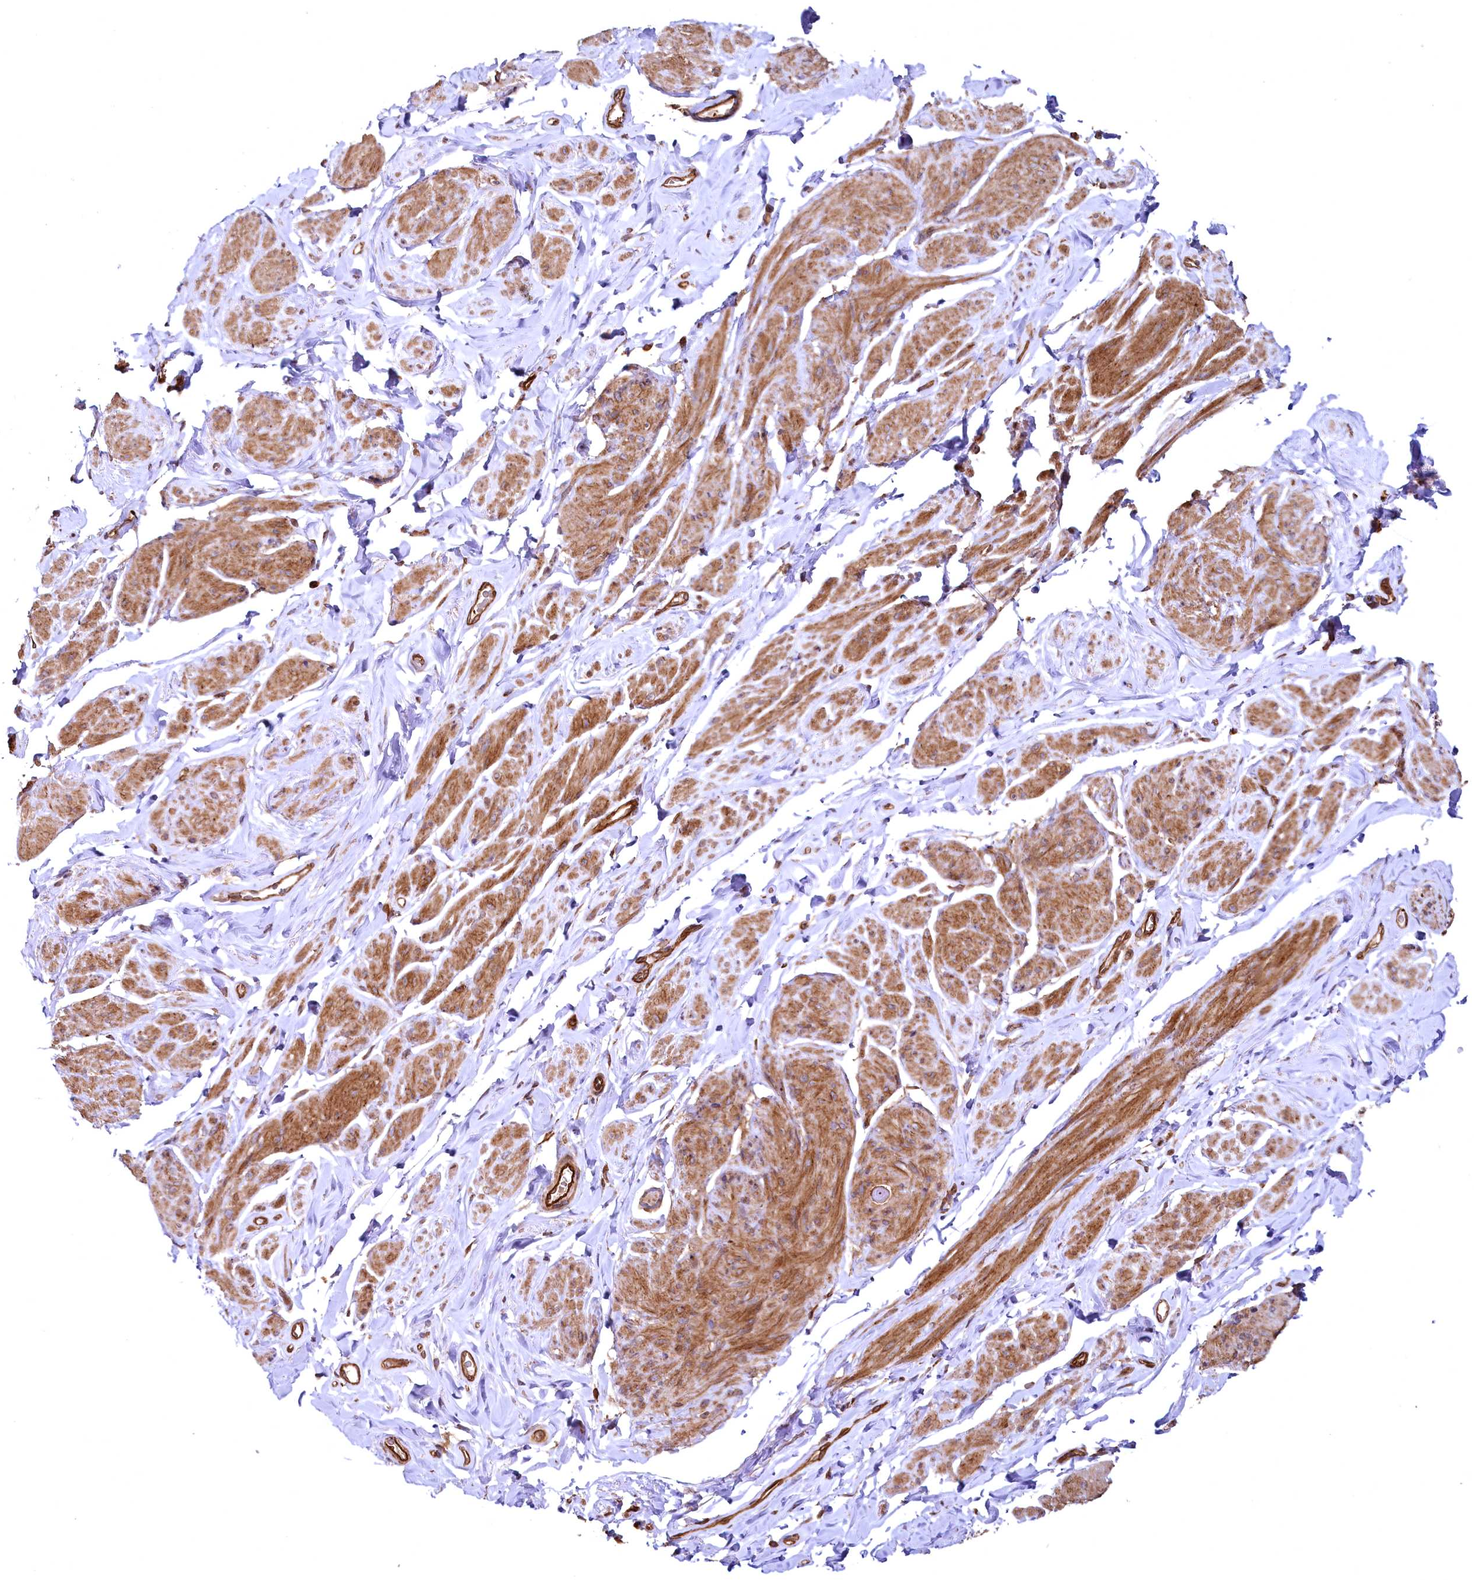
{"staining": {"intensity": "moderate", "quantity": "25%-75%", "location": "cytoplasmic/membranous"}, "tissue": "smooth muscle", "cell_type": "Smooth muscle cells", "image_type": "normal", "snomed": [{"axis": "morphology", "description": "Normal tissue, NOS"}, {"axis": "topography", "description": "Smooth muscle"}, {"axis": "topography", "description": "Peripheral nerve tissue"}], "caption": "Smooth muscle was stained to show a protein in brown. There is medium levels of moderate cytoplasmic/membranous staining in approximately 25%-75% of smooth muscle cells. The protein of interest is shown in brown color, while the nuclei are stained blue.", "gene": "SVIP", "patient": {"sex": "male", "age": 69}}